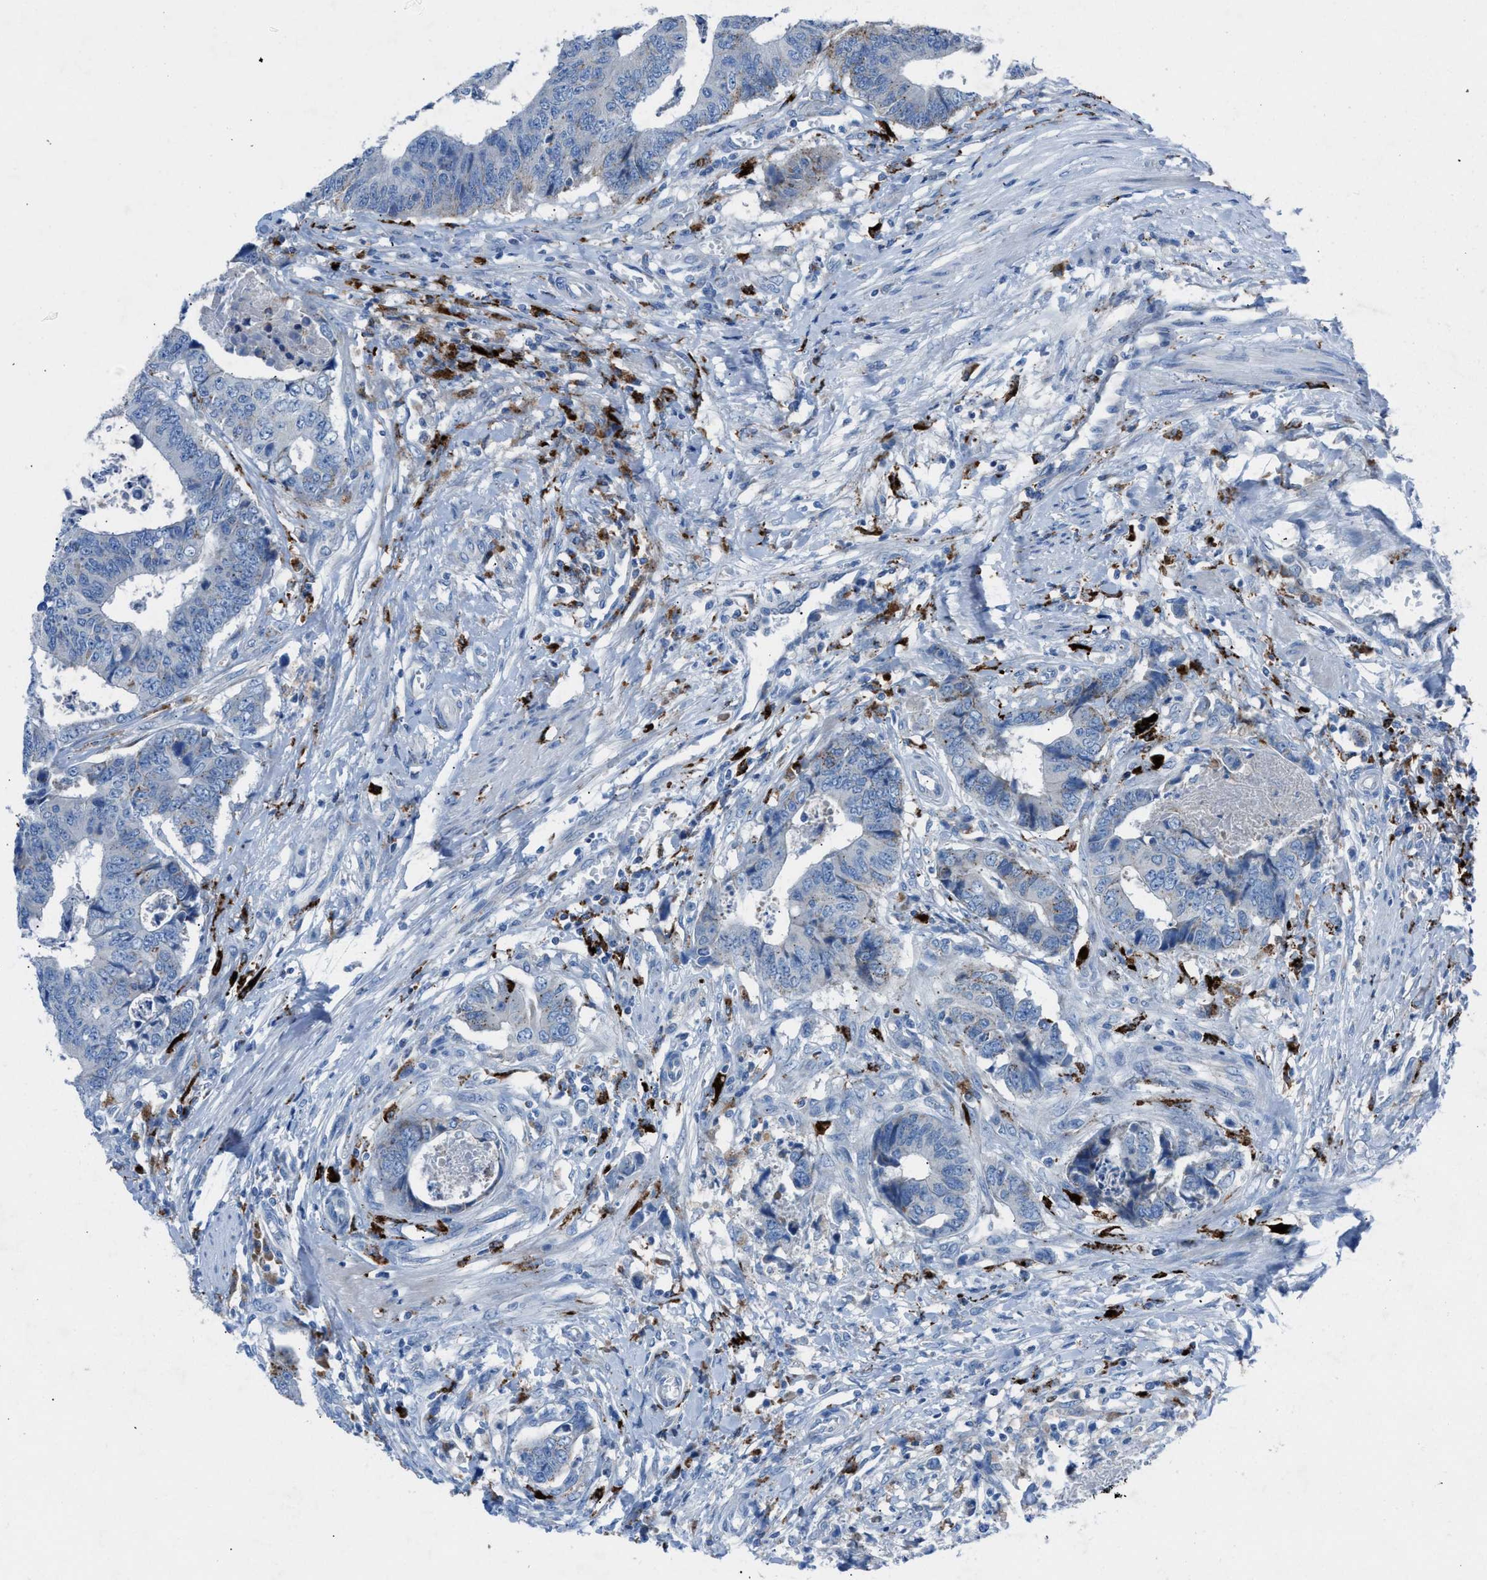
{"staining": {"intensity": "weak", "quantity": "<25%", "location": "cytoplasmic/membranous"}, "tissue": "colorectal cancer", "cell_type": "Tumor cells", "image_type": "cancer", "snomed": [{"axis": "morphology", "description": "Adenocarcinoma, NOS"}, {"axis": "topography", "description": "Rectum"}], "caption": "Immunohistochemistry (IHC) micrograph of neoplastic tissue: adenocarcinoma (colorectal) stained with DAB shows no significant protein expression in tumor cells. The staining is performed using DAB brown chromogen with nuclei counter-stained in using hematoxylin.", "gene": "CD1B", "patient": {"sex": "male", "age": 84}}